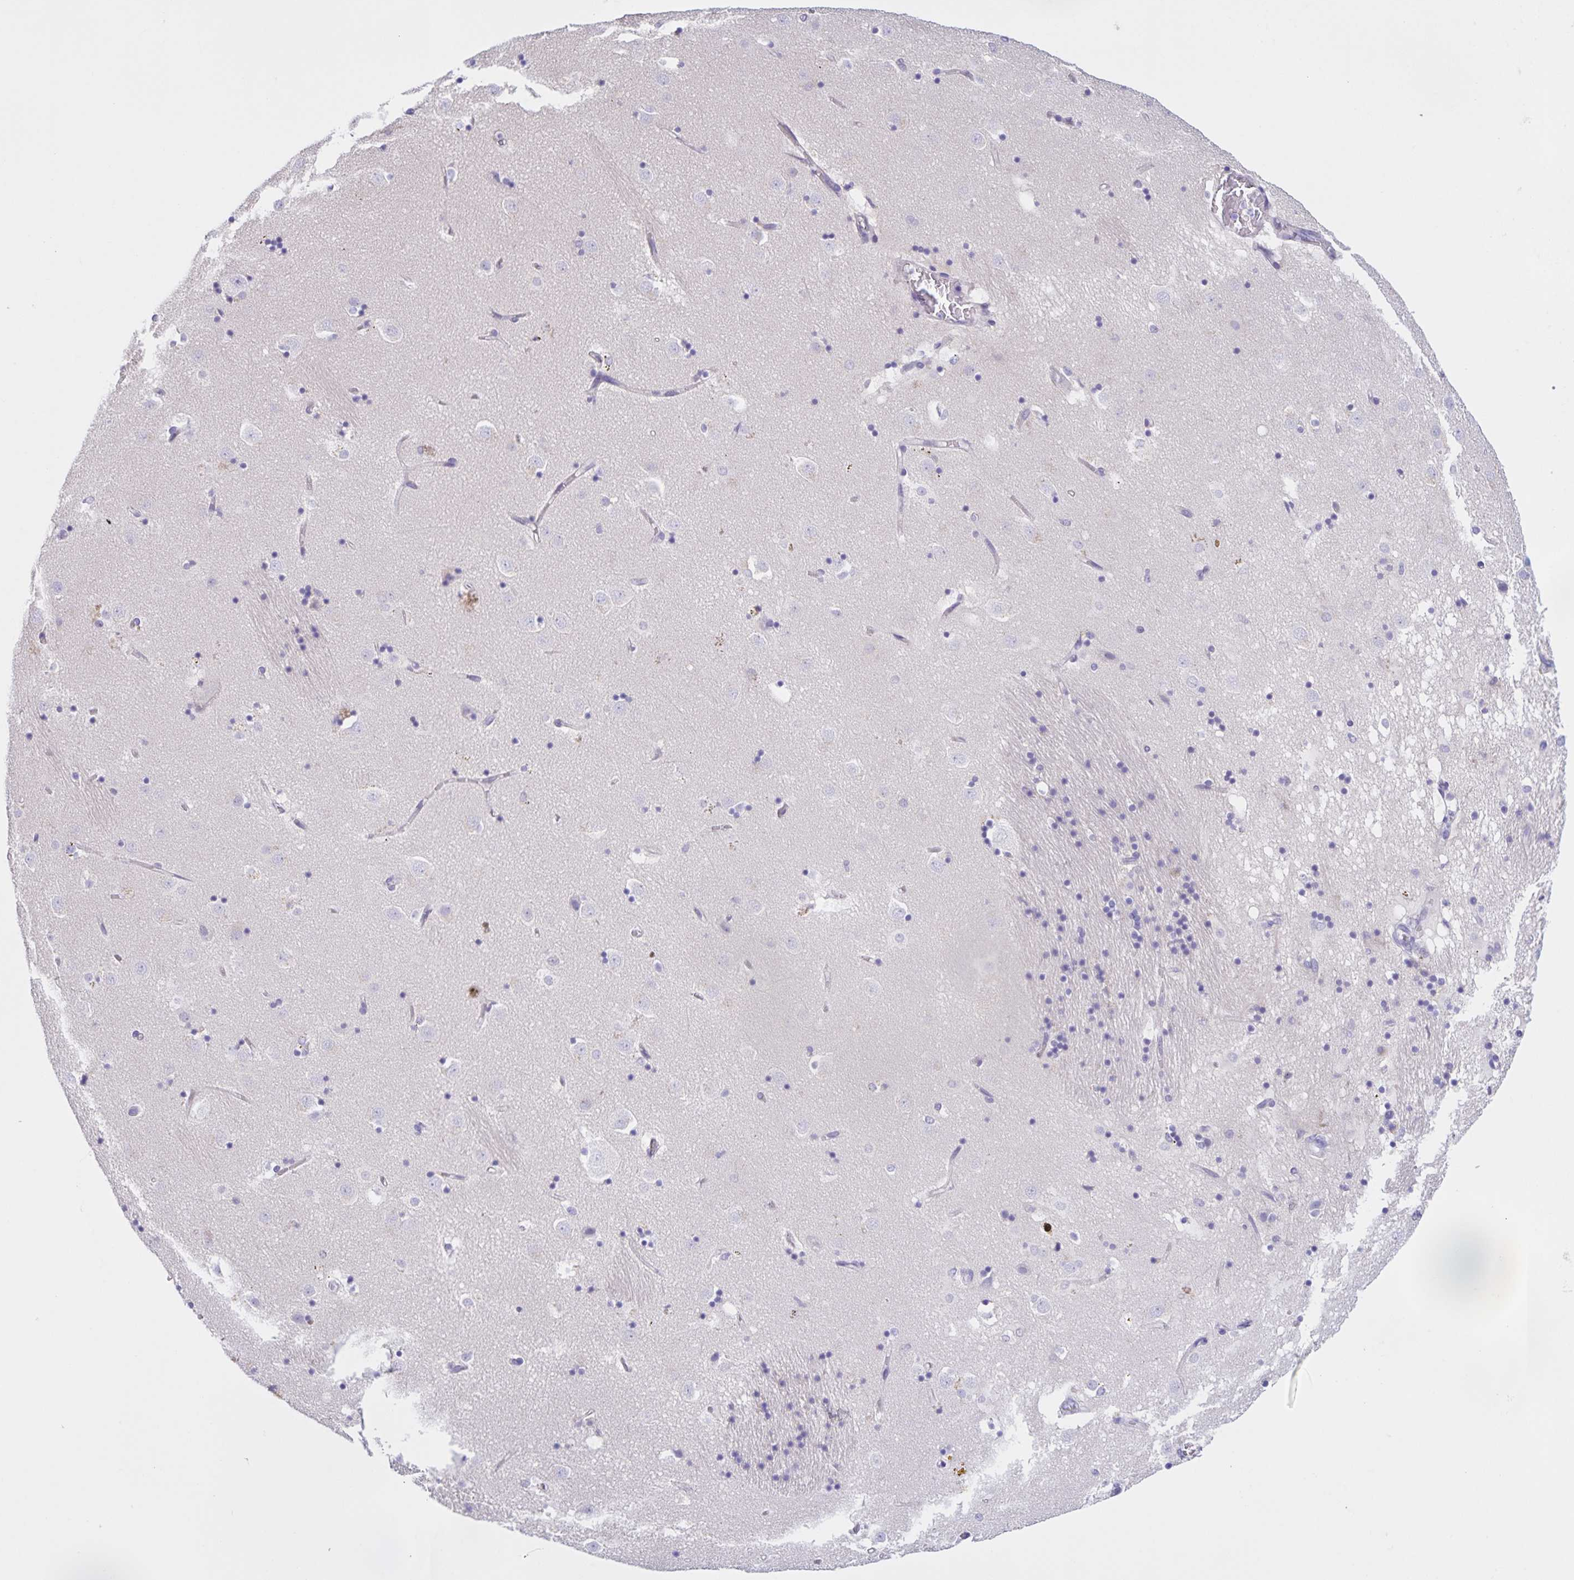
{"staining": {"intensity": "negative", "quantity": "none", "location": "none"}, "tissue": "caudate", "cell_type": "Glial cells", "image_type": "normal", "snomed": [{"axis": "morphology", "description": "Normal tissue, NOS"}, {"axis": "topography", "description": "Lateral ventricle wall"}], "caption": "Immunohistochemical staining of benign caudate shows no significant positivity in glial cells.", "gene": "DMGDH", "patient": {"sex": "male", "age": 58}}